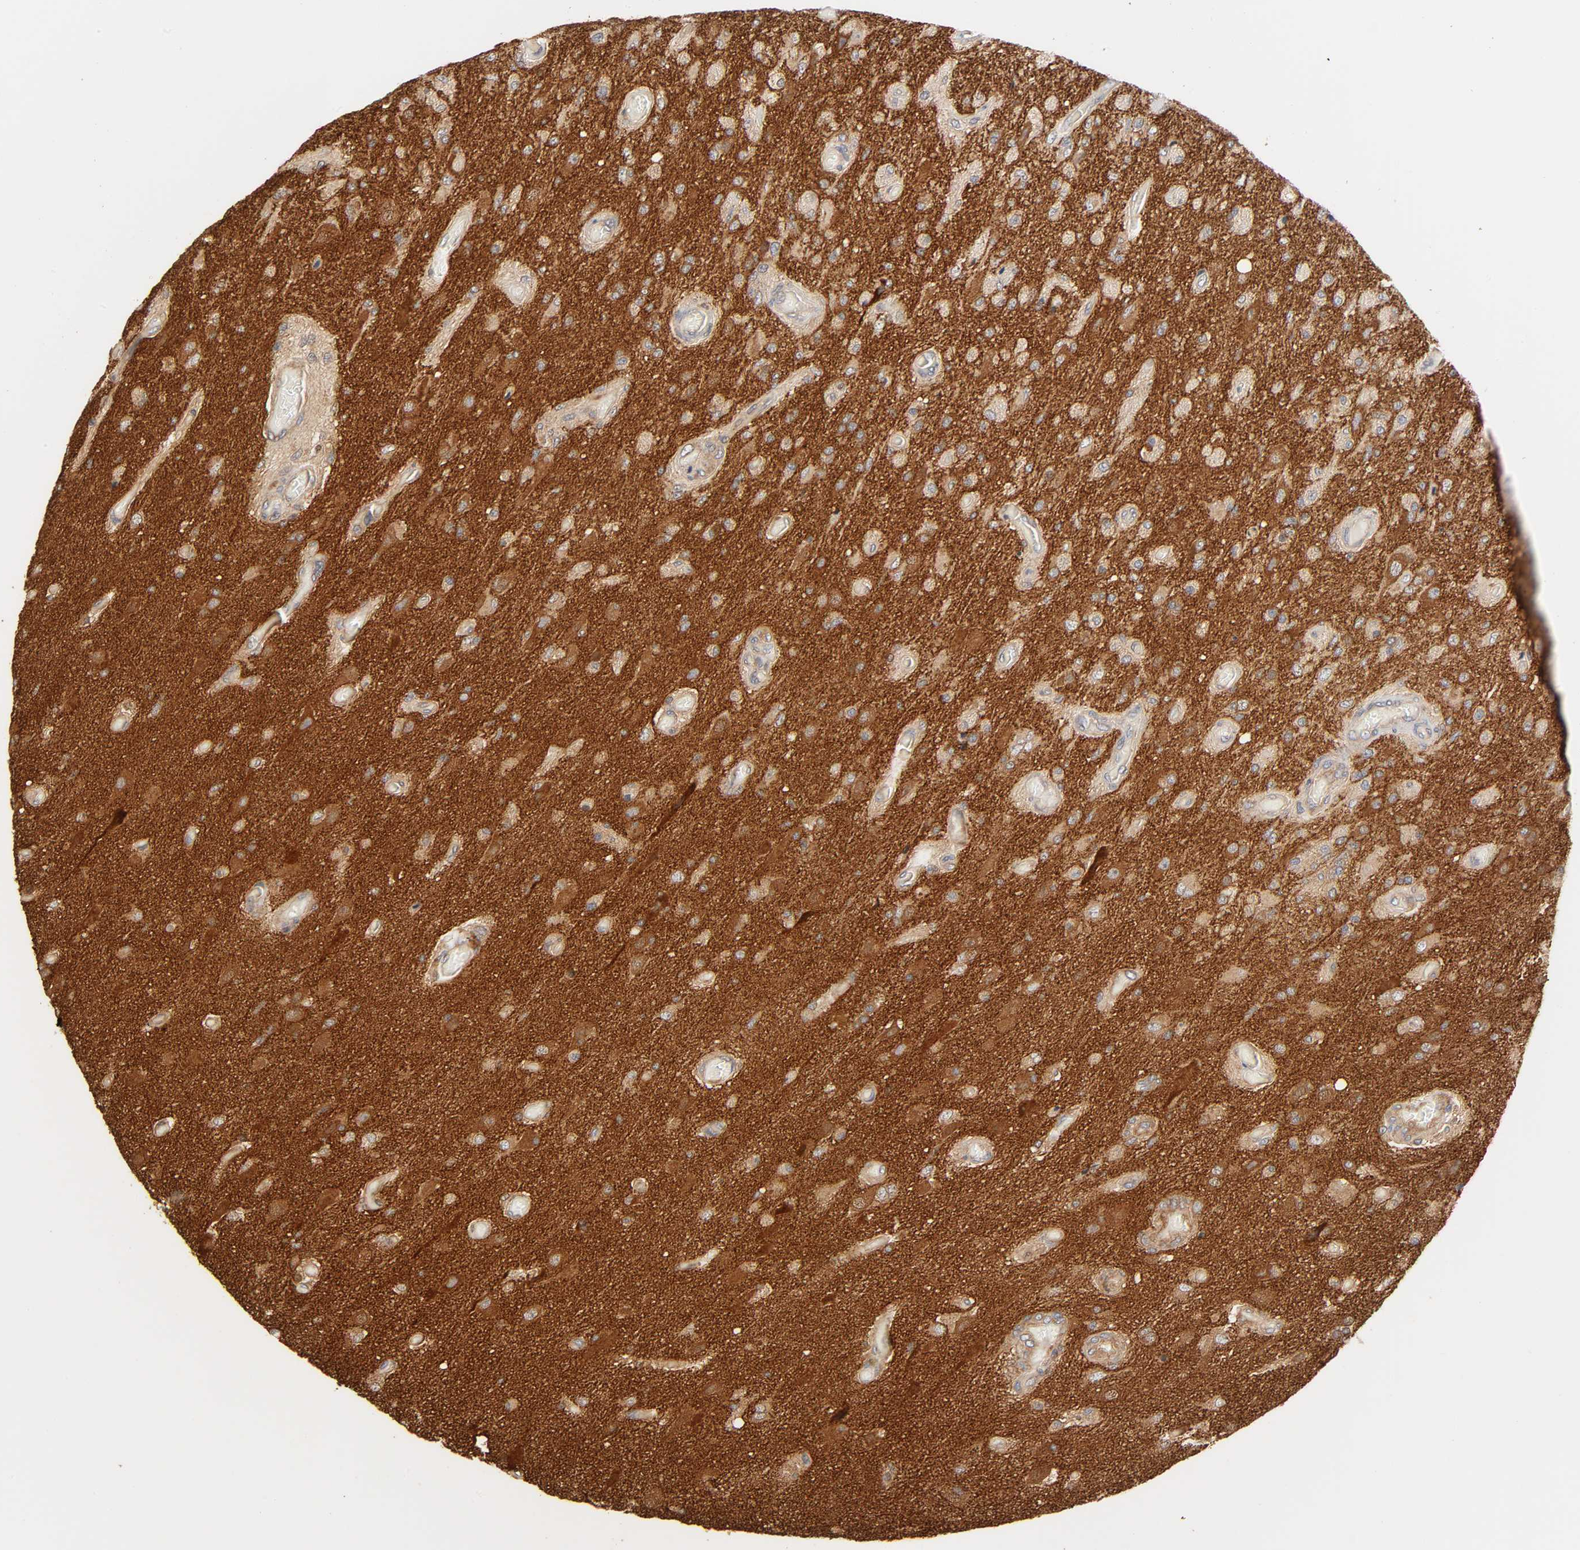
{"staining": {"intensity": "strong", "quantity": ">75%", "location": "cytoplasmic/membranous"}, "tissue": "glioma", "cell_type": "Tumor cells", "image_type": "cancer", "snomed": [{"axis": "morphology", "description": "Normal tissue, NOS"}, {"axis": "morphology", "description": "Glioma, malignant, High grade"}, {"axis": "topography", "description": "Cerebral cortex"}], "caption": "Immunohistochemistry micrograph of neoplastic tissue: malignant glioma (high-grade) stained using IHC displays high levels of strong protein expression localized specifically in the cytoplasmic/membranous of tumor cells, appearing as a cytoplasmic/membranous brown color.", "gene": "NEMF", "patient": {"sex": "male", "age": 77}}